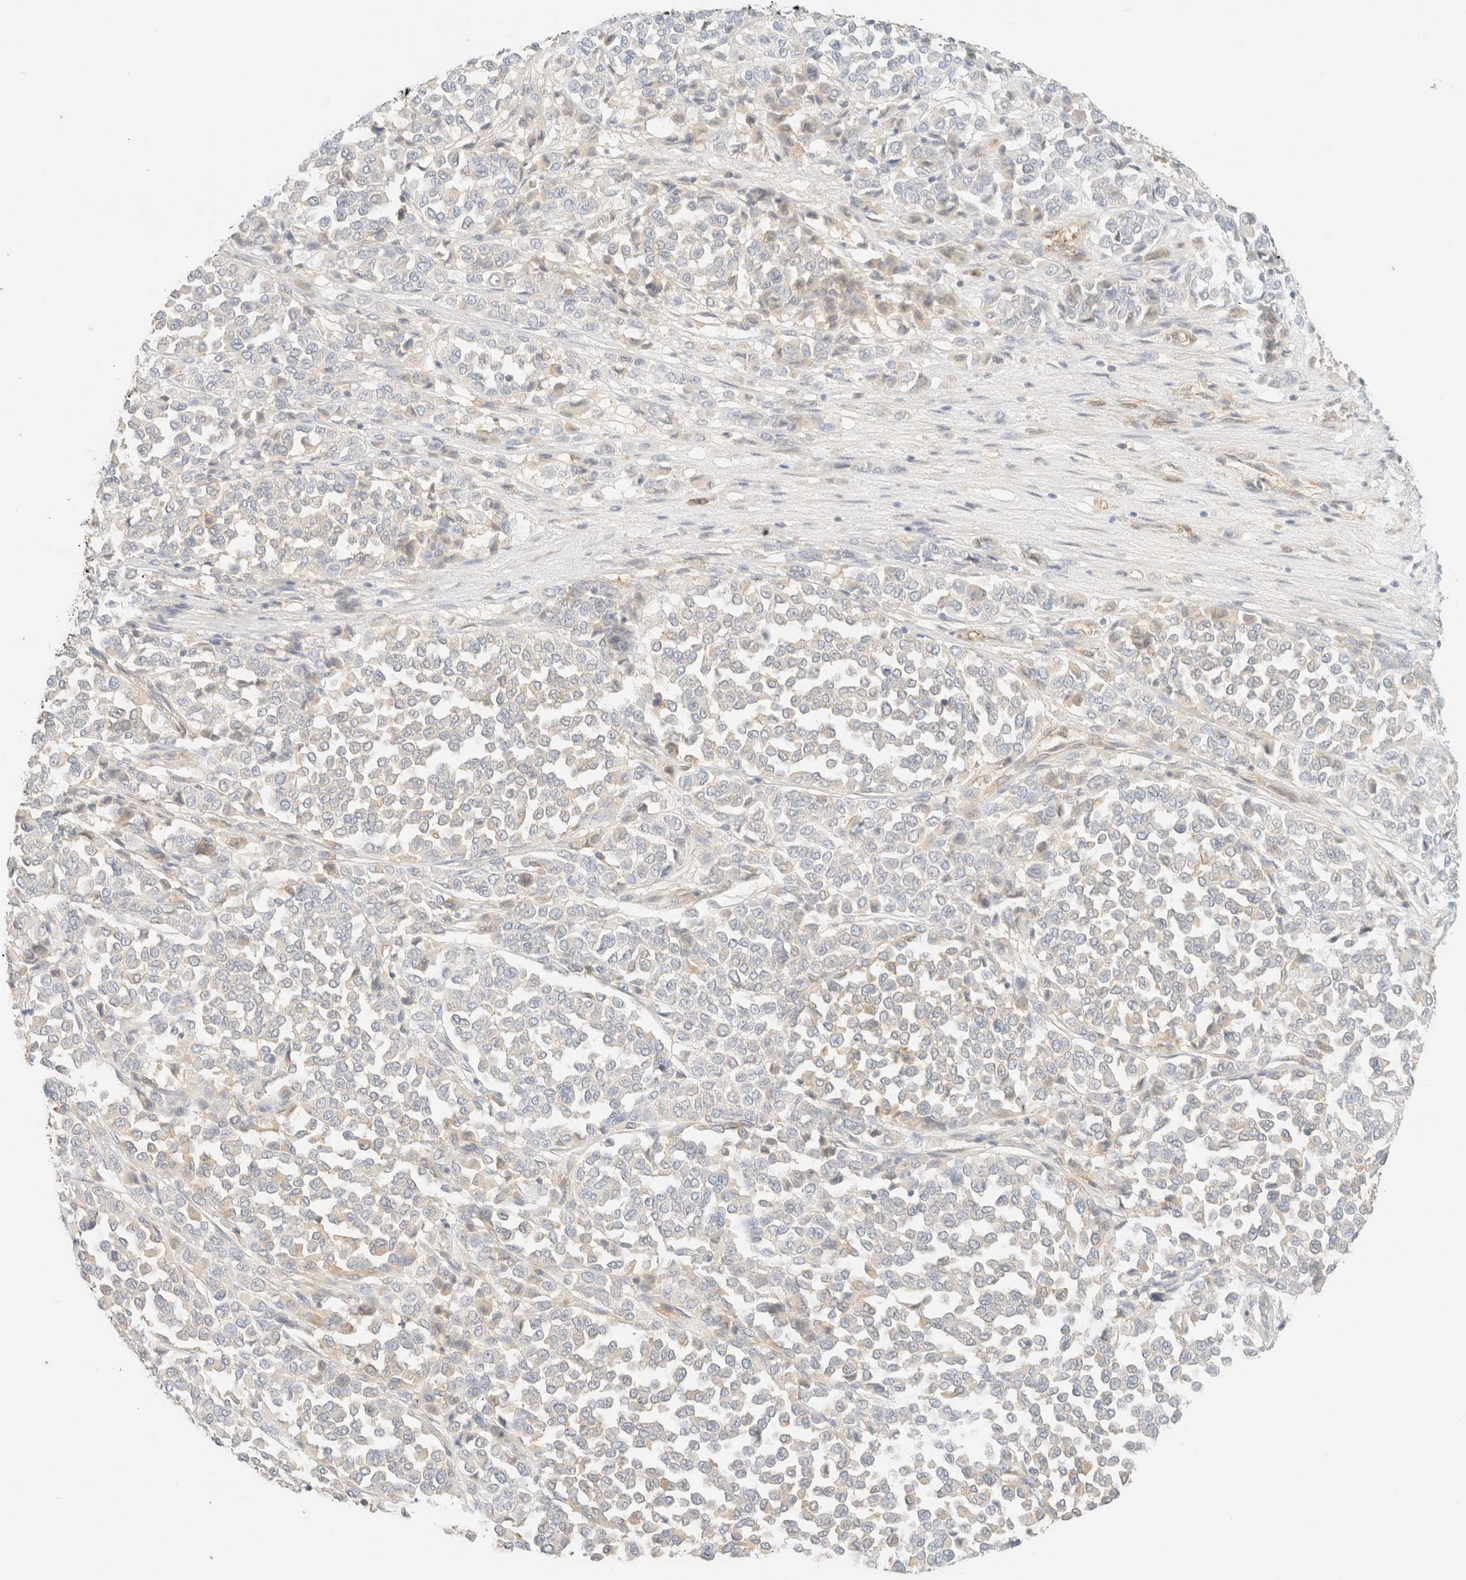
{"staining": {"intensity": "negative", "quantity": "none", "location": "none"}, "tissue": "melanoma", "cell_type": "Tumor cells", "image_type": "cancer", "snomed": [{"axis": "morphology", "description": "Malignant melanoma, Metastatic site"}, {"axis": "topography", "description": "Pancreas"}], "caption": "High power microscopy histopathology image of an immunohistochemistry (IHC) photomicrograph of malignant melanoma (metastatic site), revealing no significant staining in tumor cells. (DAB immunohistochemistry, high magnification).", "gene": "FHOD1", "patient": {"sex": "female", "age": 30}}